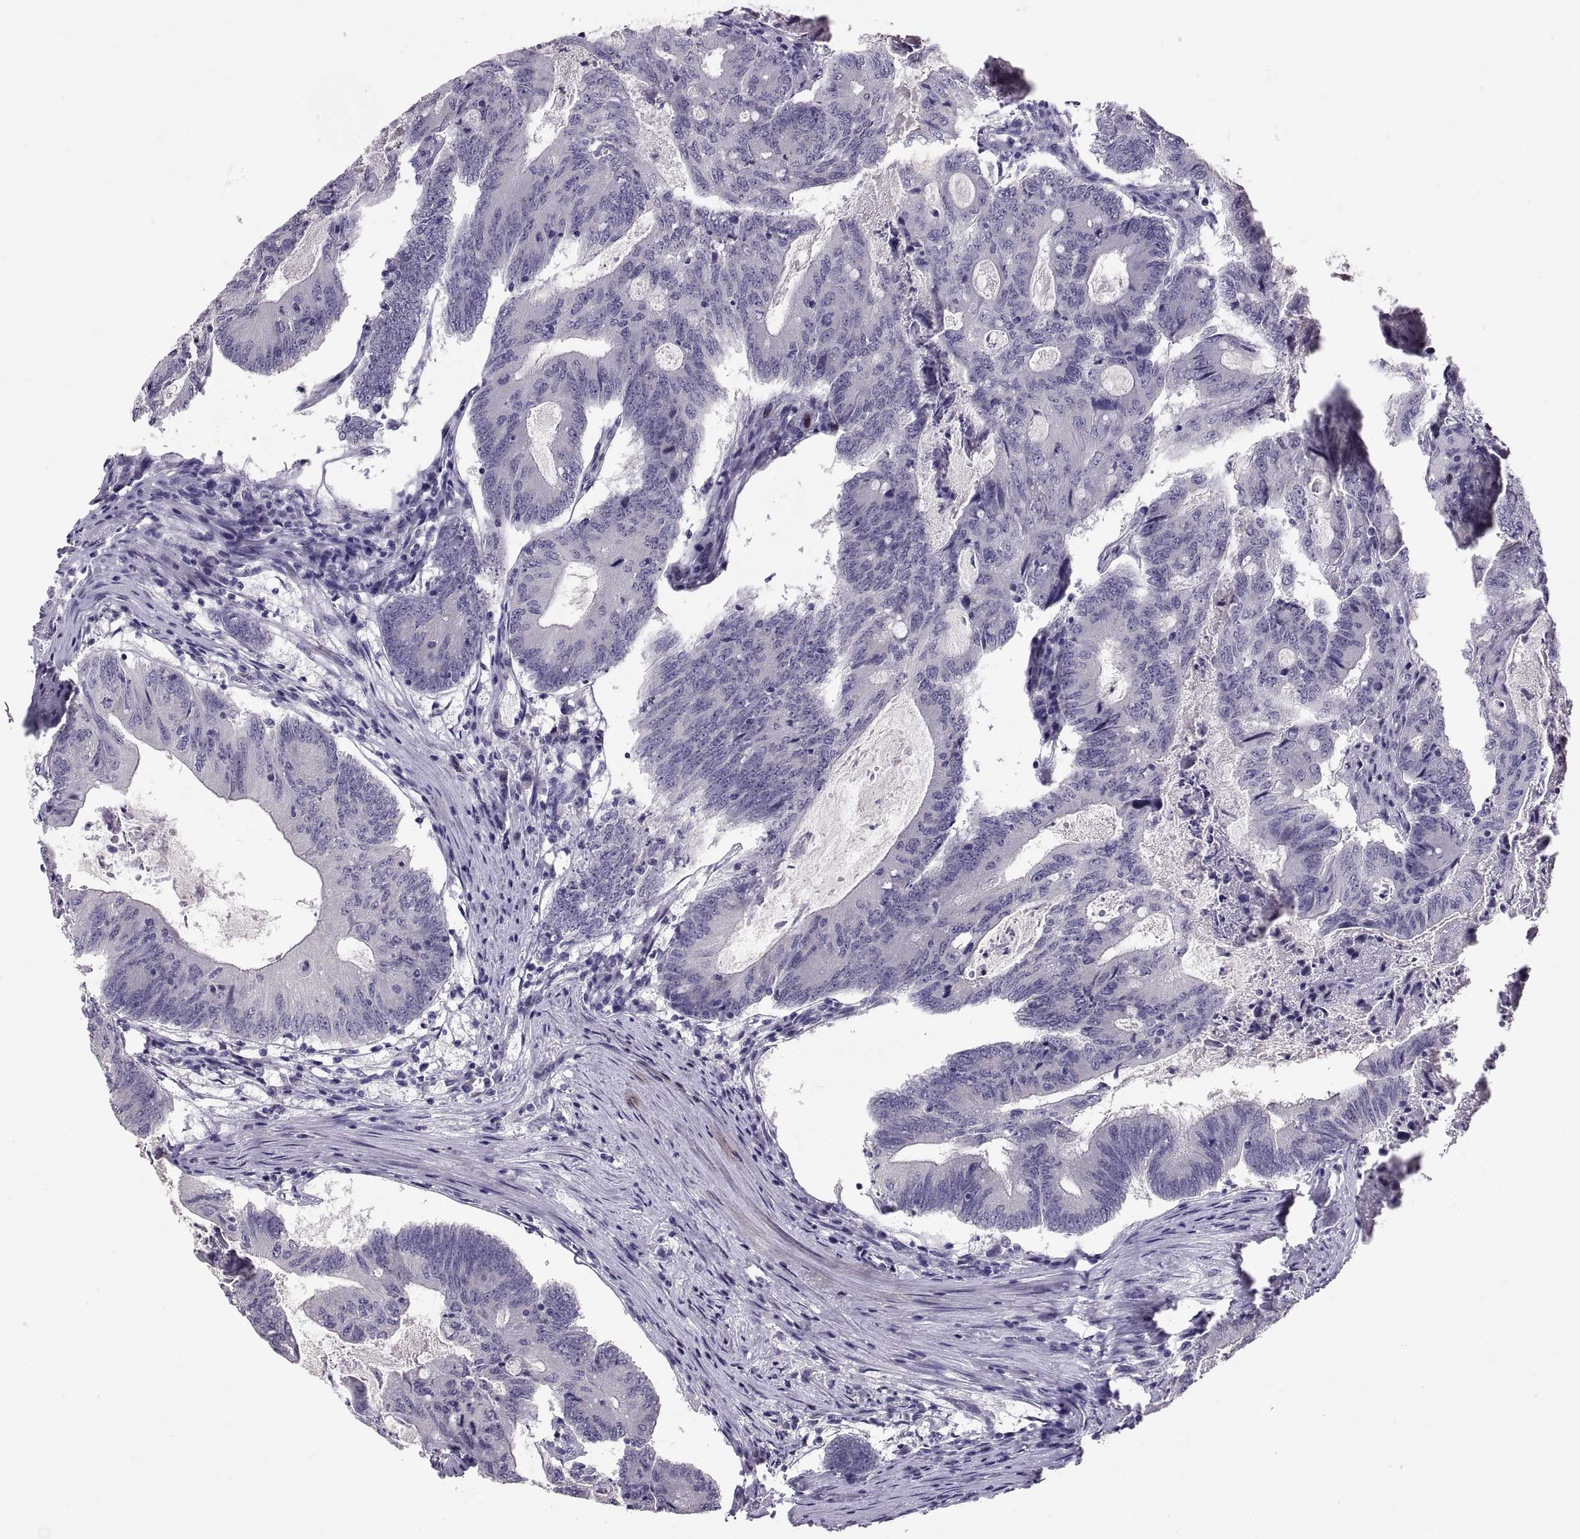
{"staining": {"intensity": "negative", "quantity": "none", "location": "none"}, "tissue": "colorectal cancer", "cell_type": "Tumor cells", "image_type": "cancer", "snomed": [{"axis": "morphology", "description": "Adenocarcinoma, NOS"}, {"axis": "topography", "description": "Colon"}], "caption": "This photomicrograph is of colorectal cancer (adenocarcinoma) stained with immunohistochemistry (IHC) to label a protein in brown with the nuclei are counter-stained blue. There is no positivity in tumor cells.", "gene": "PTN", "patient": {"sex": "female", "age": 70}}